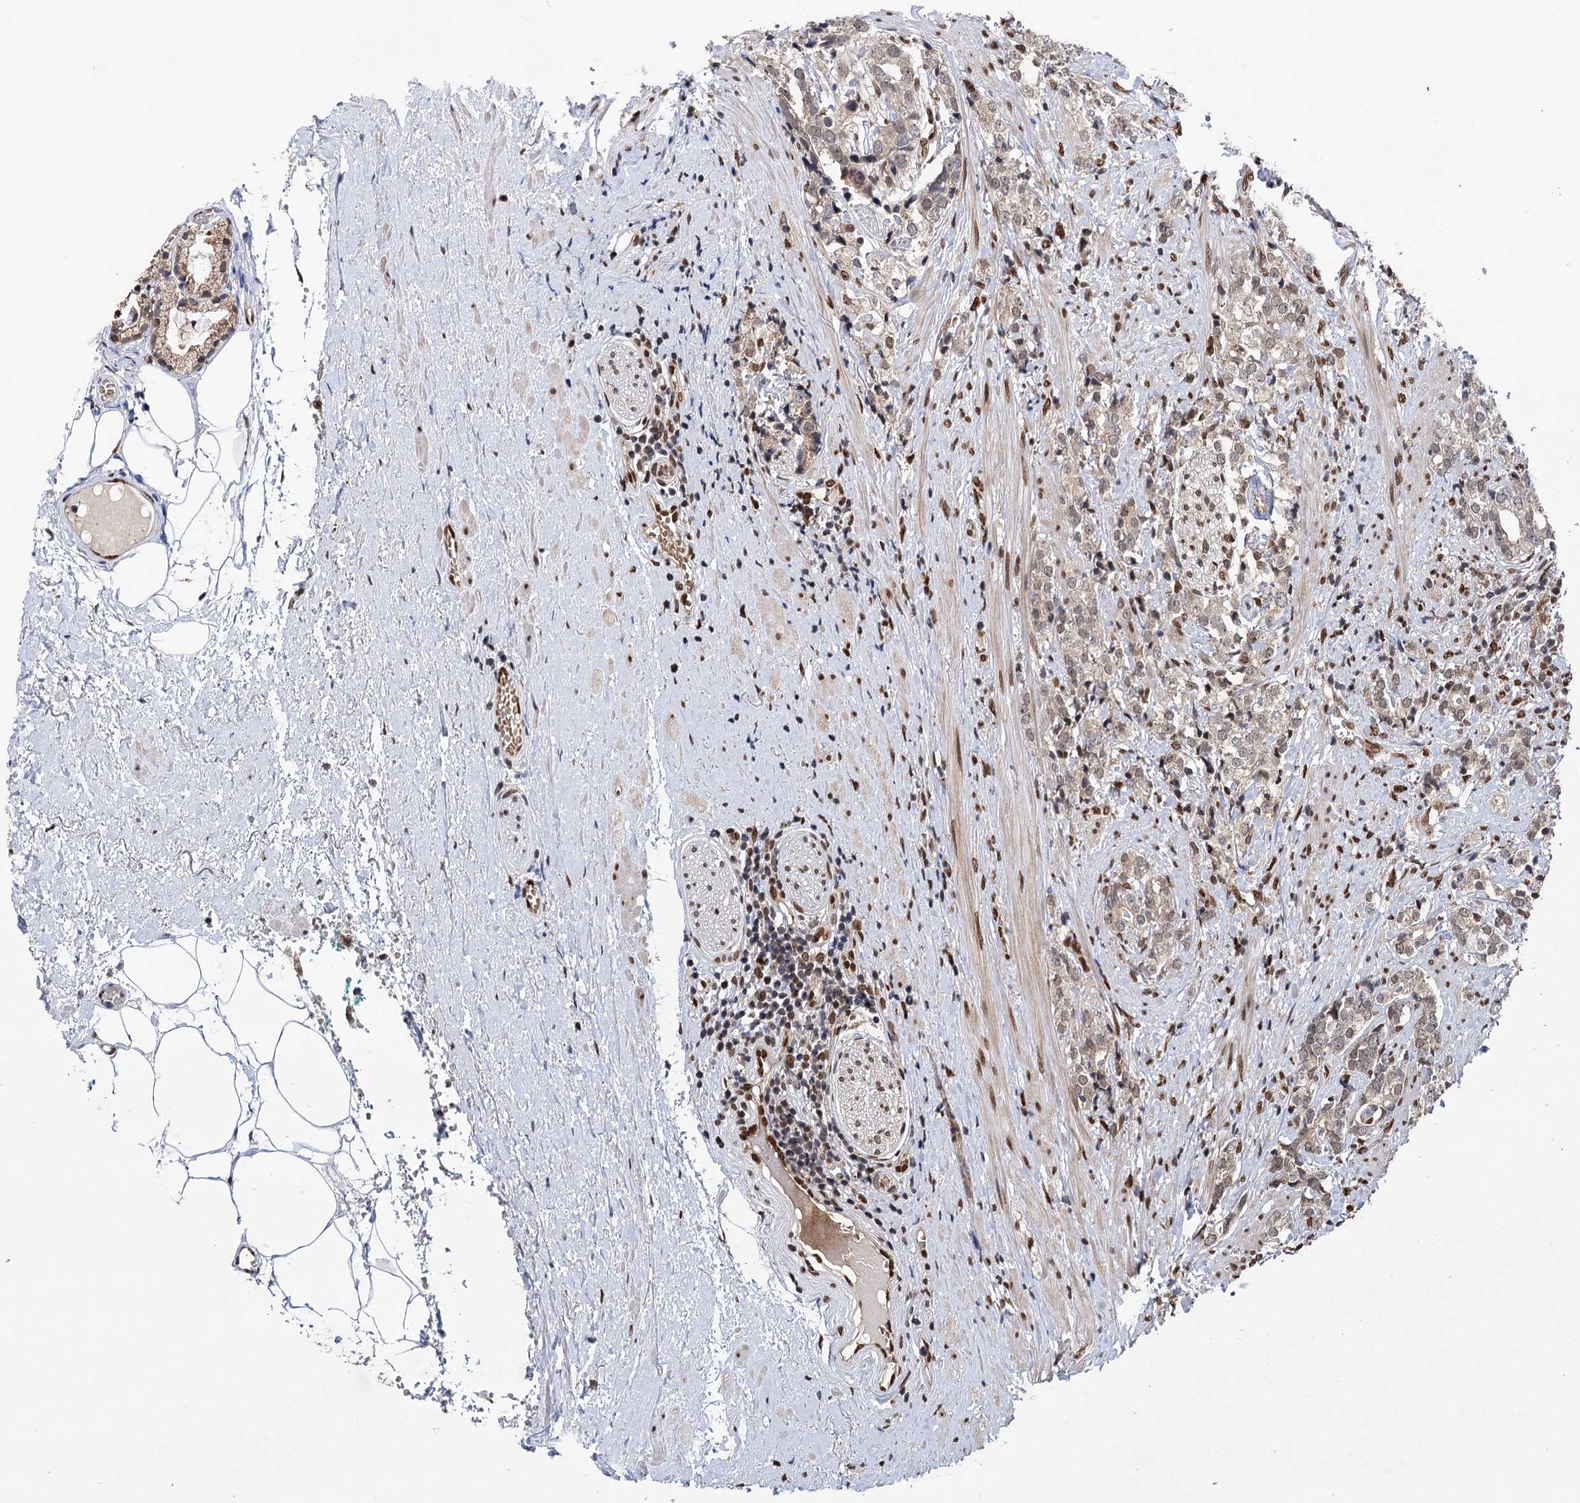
{"staining": {"intensity": "weak", "quantity": ">75%", "location": "cytoplasmic/membranous,nuclear"}, "tissue": "prostate cancer", "cell_type": "Tumor cells", "image_type": "cancer", "snomed": [{"axis": "morphology", "description": "Adenocarcinoma, High grade"}, {"axis": "topography", "description": "Prostate"}], "caption": "DAB (3,3'-diaminobenzidine) immunohistochemical staining of human prostate adenocarcinoma (high-grade) demonstrates weak cytoplasmic/membranous and nuclear protein staining in about >75% of tumor cells.", "gene": "MESD", "patient": {"sex": "male", "age": 69}}